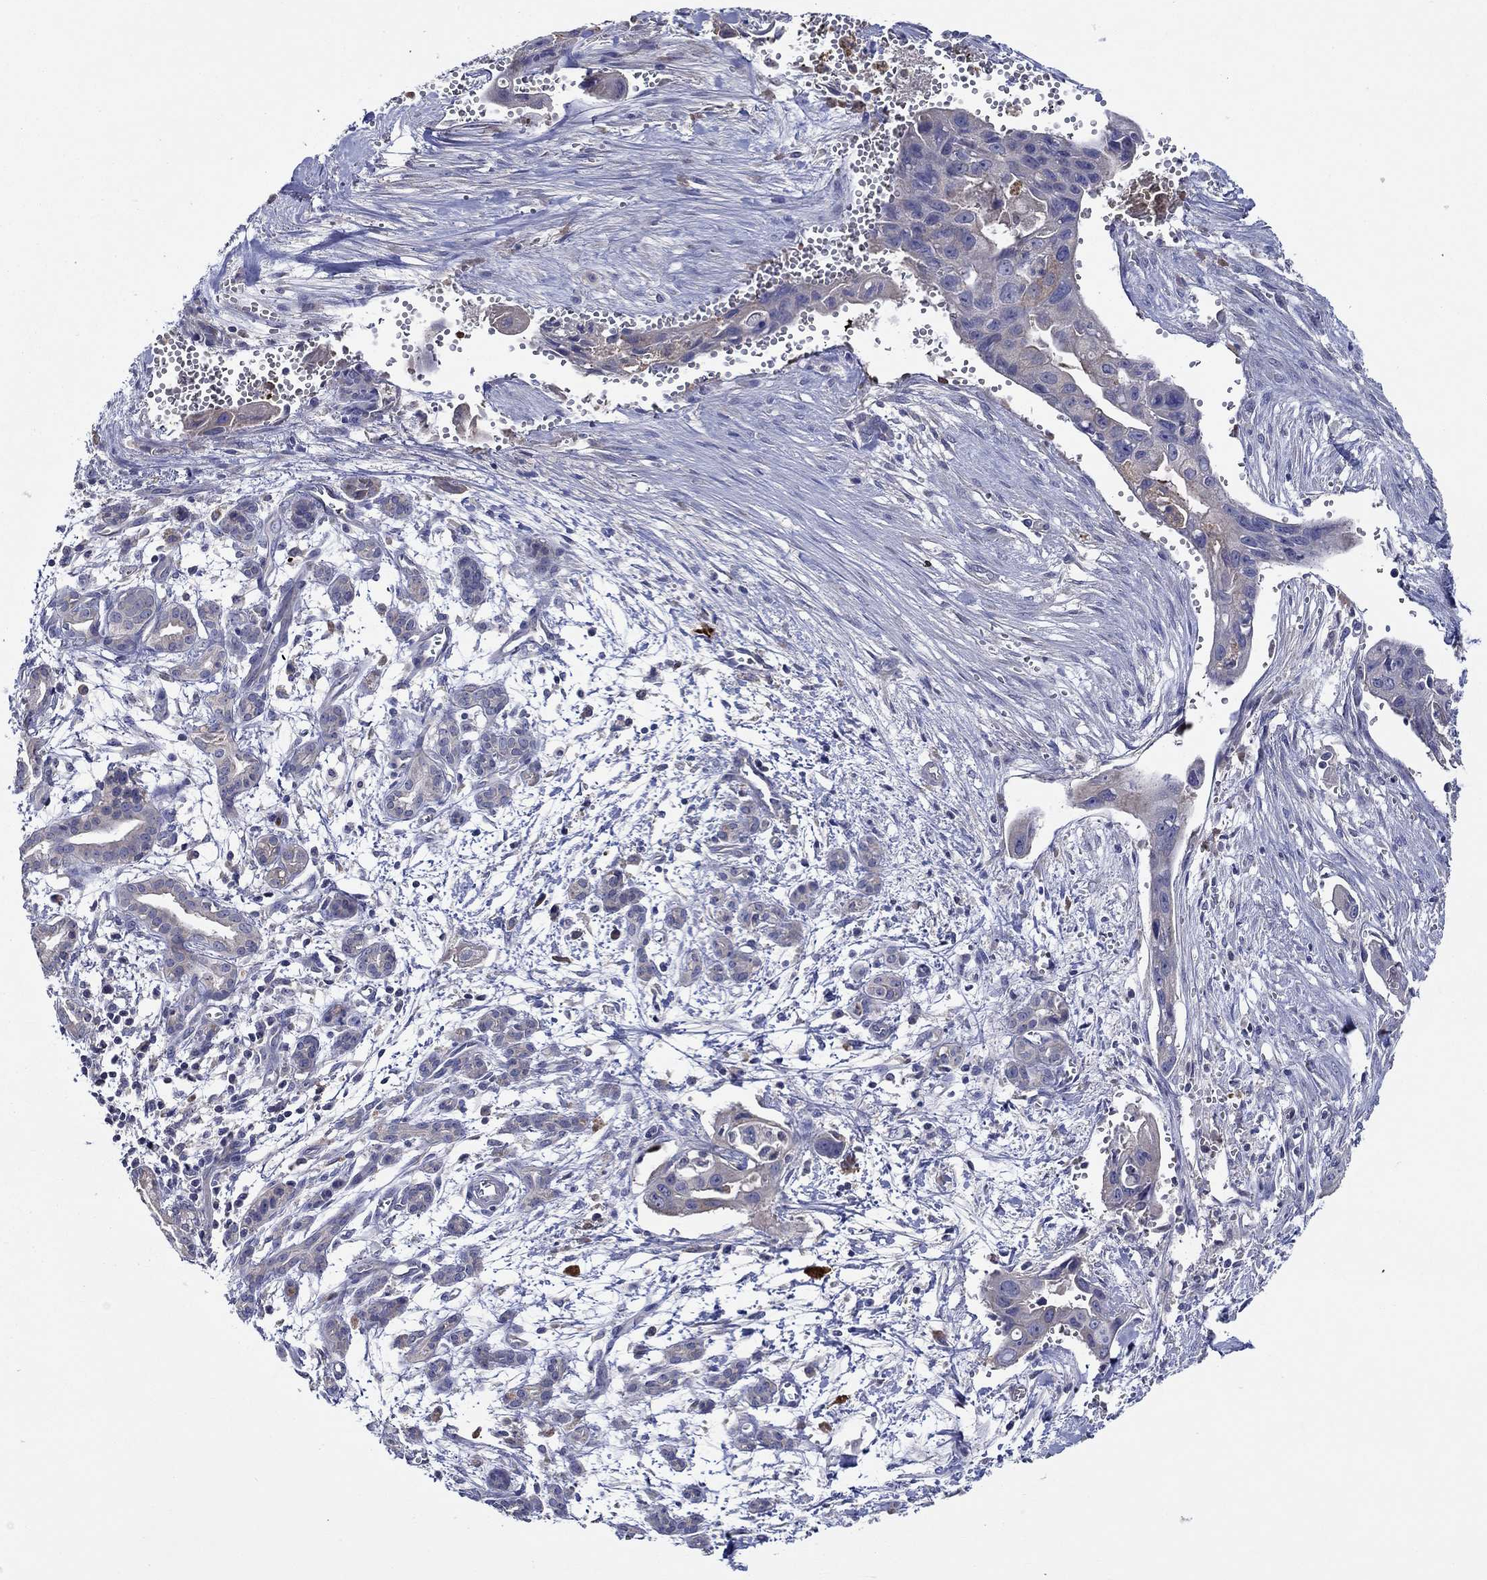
{"staining": {"intensity": "weak", "quantity": "<25%", "location": "cytoplasmic/membranous"}, "tissue": "pancreatic cancer", "cell_type": "Tumor cells", "image_type": "cancer", "snomed": [{"axis": "morphology", "description": "Adenocarcinoma, NOS"}, {"axis": "topography", "description": "Pancreas"}], "caption": "This photomicrograph is of pancreatic cancer stained with IHC to label a protein in brown with the nuclei are counter-stained blue. There is no staining in tumor cells.", "gene": "CHIT1", "patient": {"sex": "male", "age": 60}}